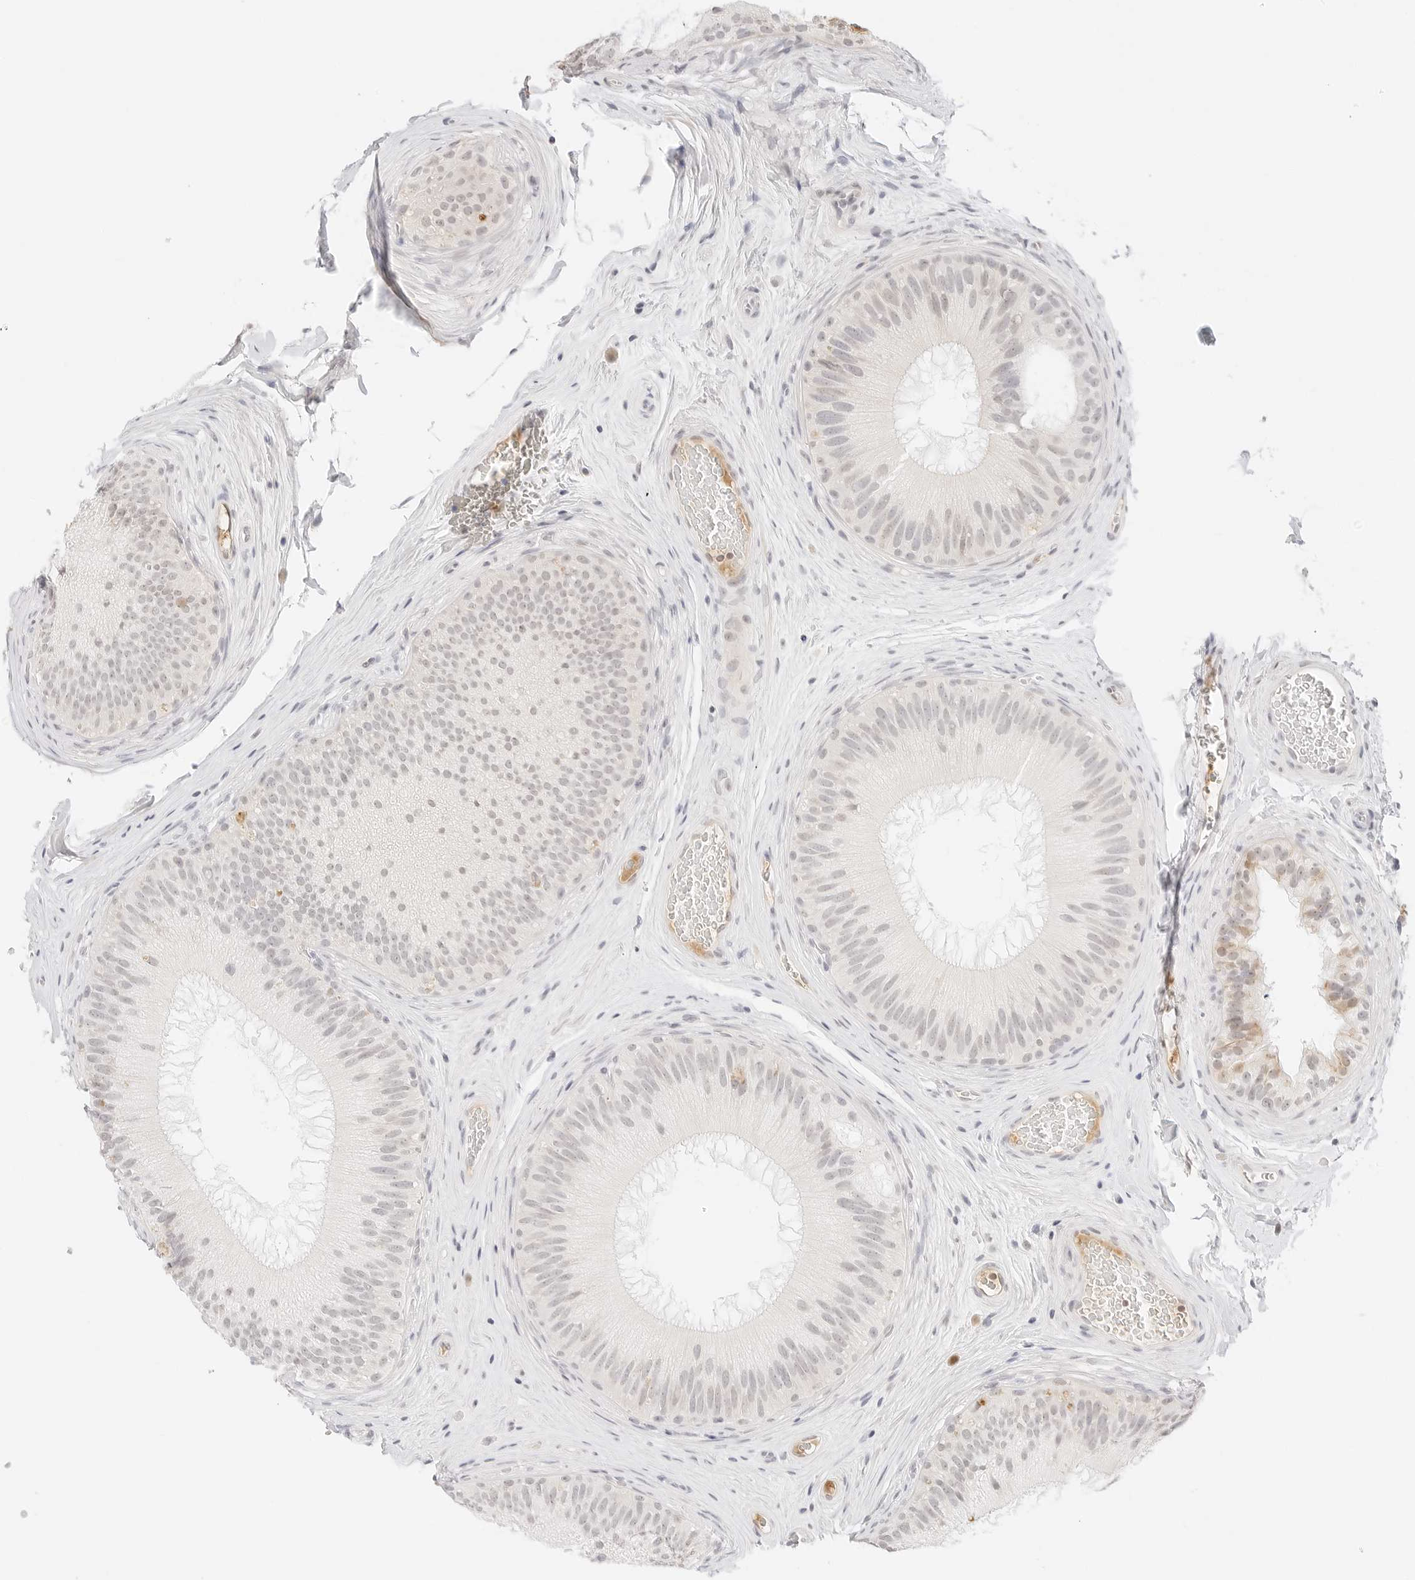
{"staining": {"intensity": "moderate", "quantity": "<25%", "location": "cytoplasmic/membranous"}, "tissue": "epididymis", "cell_type": "Glandular cells", "image_type": "normal", "snomed": [{"axis": "morphology", "description": "Normal tissue, NOS"}, {"axis": "topography", "description": "Epididymis"}], "caption": "This is a histology image of immunohistochemistry (IHC) staining of normal epididymis, which shows moderate expression in the cytoplasmic/membranous of glandular cells.", "gene": "XKR4", "patient": {"sex": "male", "age": 45}}